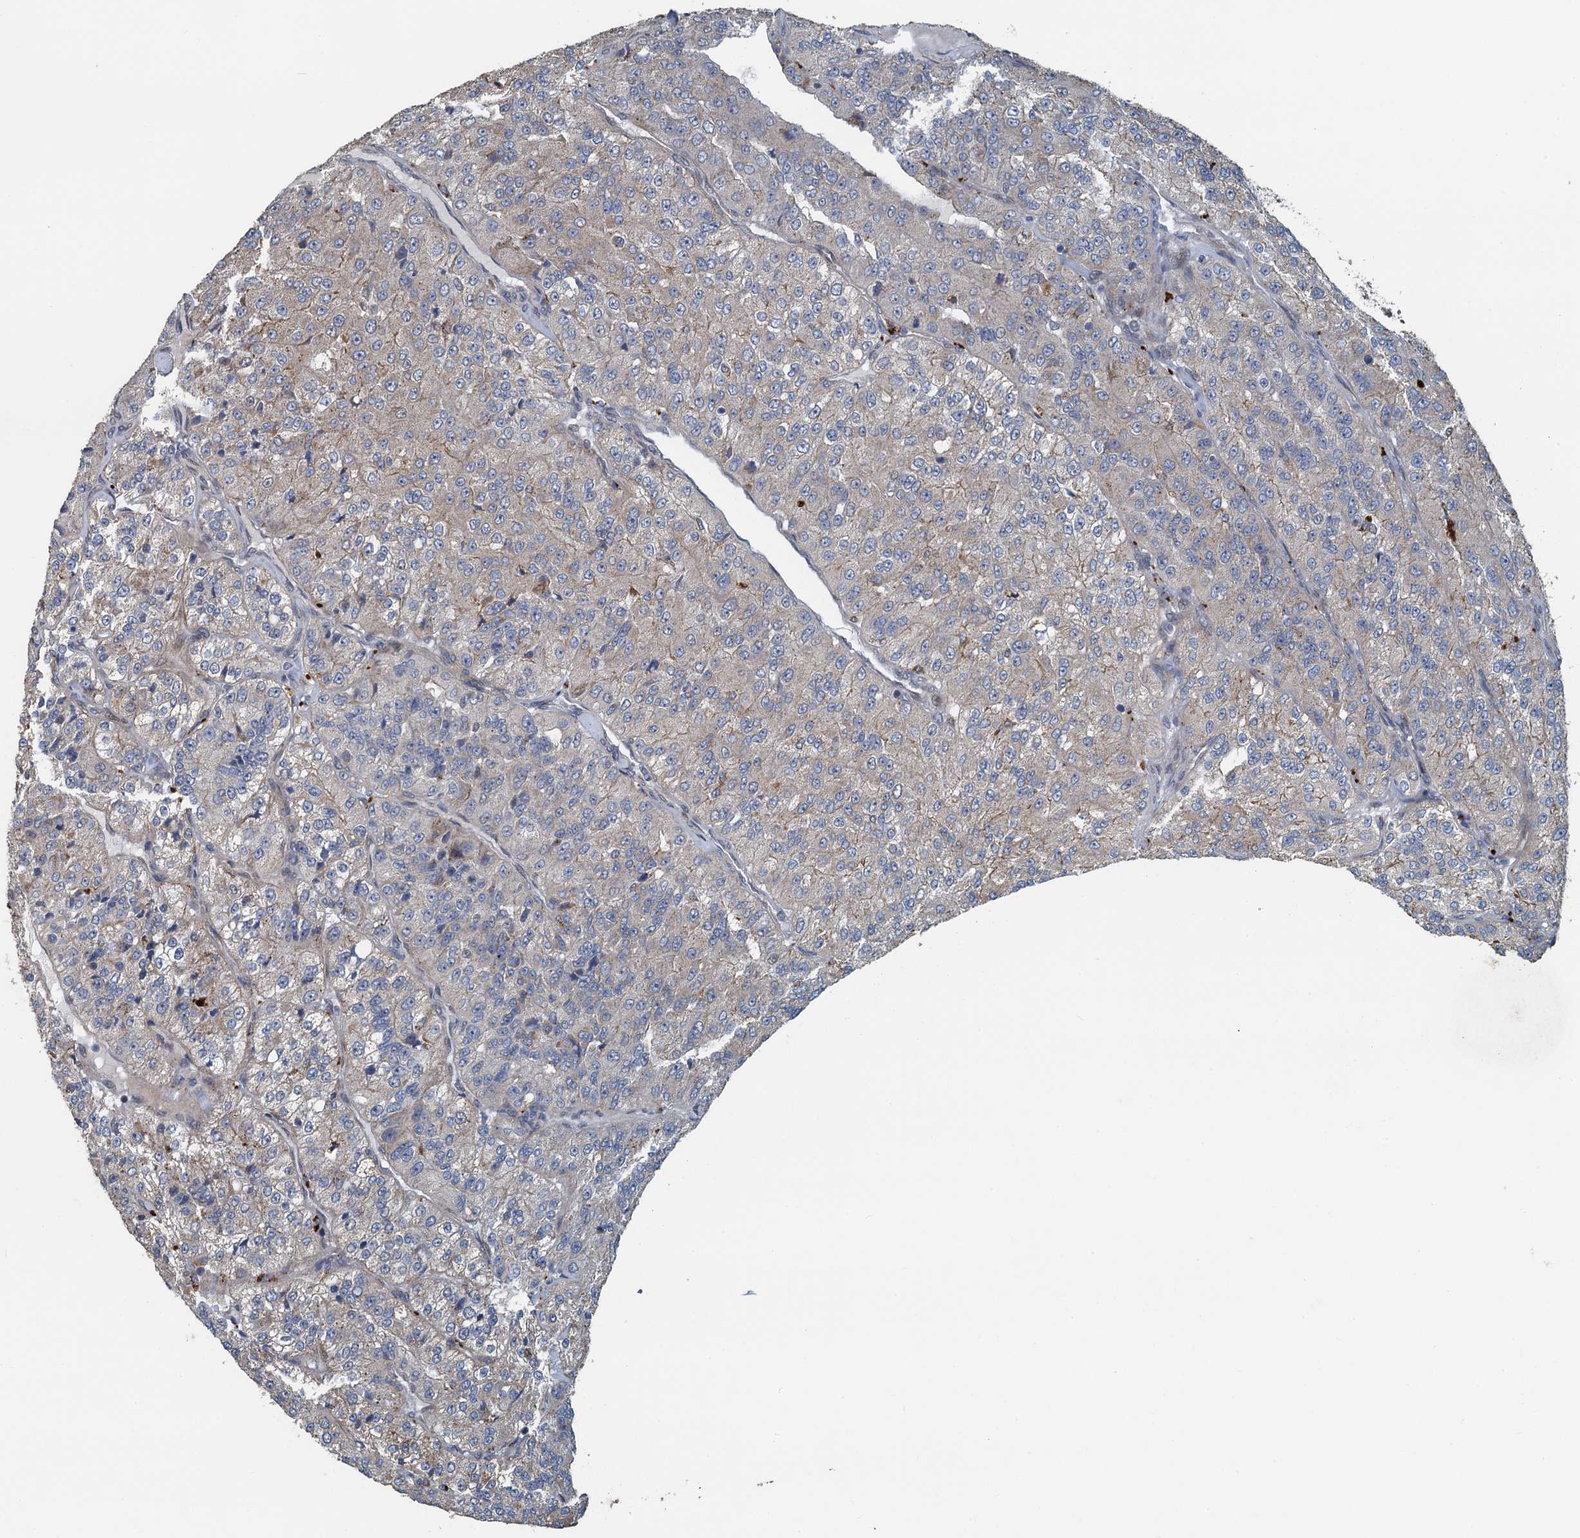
{"staining": {"intensity": "weak", "quantity": "25%-75%", "location": "cytoplasmic/membranous"}, "tissue": "renal cancer", "cell_type": "Tumor cells", "image_type": "cancer", "snomed": [{"axis": "morphology", "description": "Adenocarcinoma, NOS"}, {"axis": "topography", "description": "Kidney"}], "caption": "The photomicrograph exhibits staining of adenocarcinoma (renal), revealing weak cytoplasmic/membranous protein staining (brown color) within tumor cells.", "gene": "AGRN", "patient": {"sex": "female", "age": 63}}